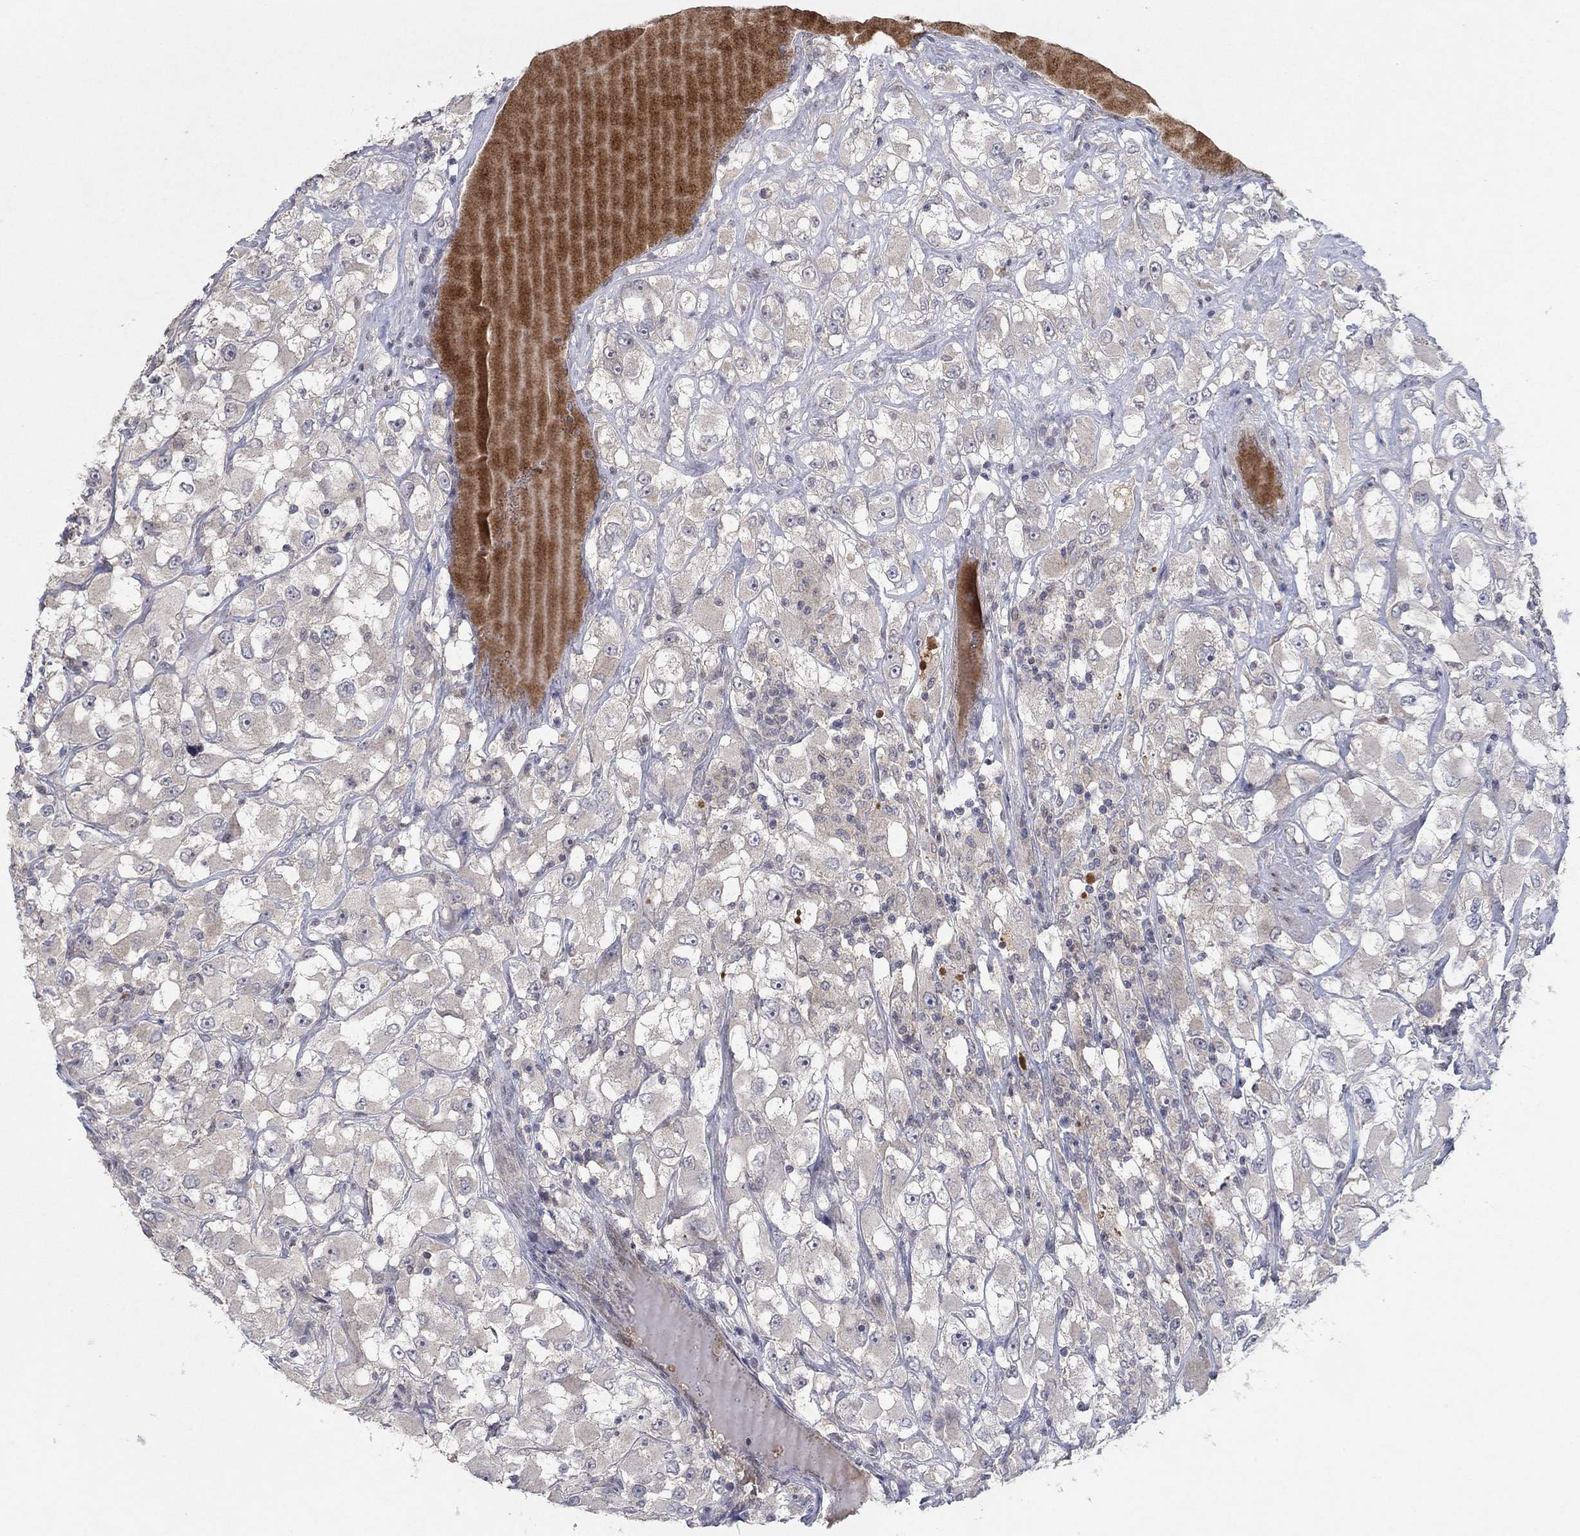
{"staining": {"intensity": "negative", "quantity": "none", "location": "none"}, "tissue": "renal cancer", "cell_type": "Tumor cells", "image_type": "cancer", "snomed": [{"axis": "morphology", "description": "Adenocarcinoma, NOS"}, {"axis": "topography", "description": "Kidney"}], "caption": "The histopathology image demonstrates no staining of tumor cells in renal cancer (adenocarcinoma). The staining is performed using DAB (3,3'-diaminobenzidine) brown chromogen with nuclei counter-stained in using hematoxylin.", "gene": "IL4", "patient": {"sex": "female", "age": 52}}